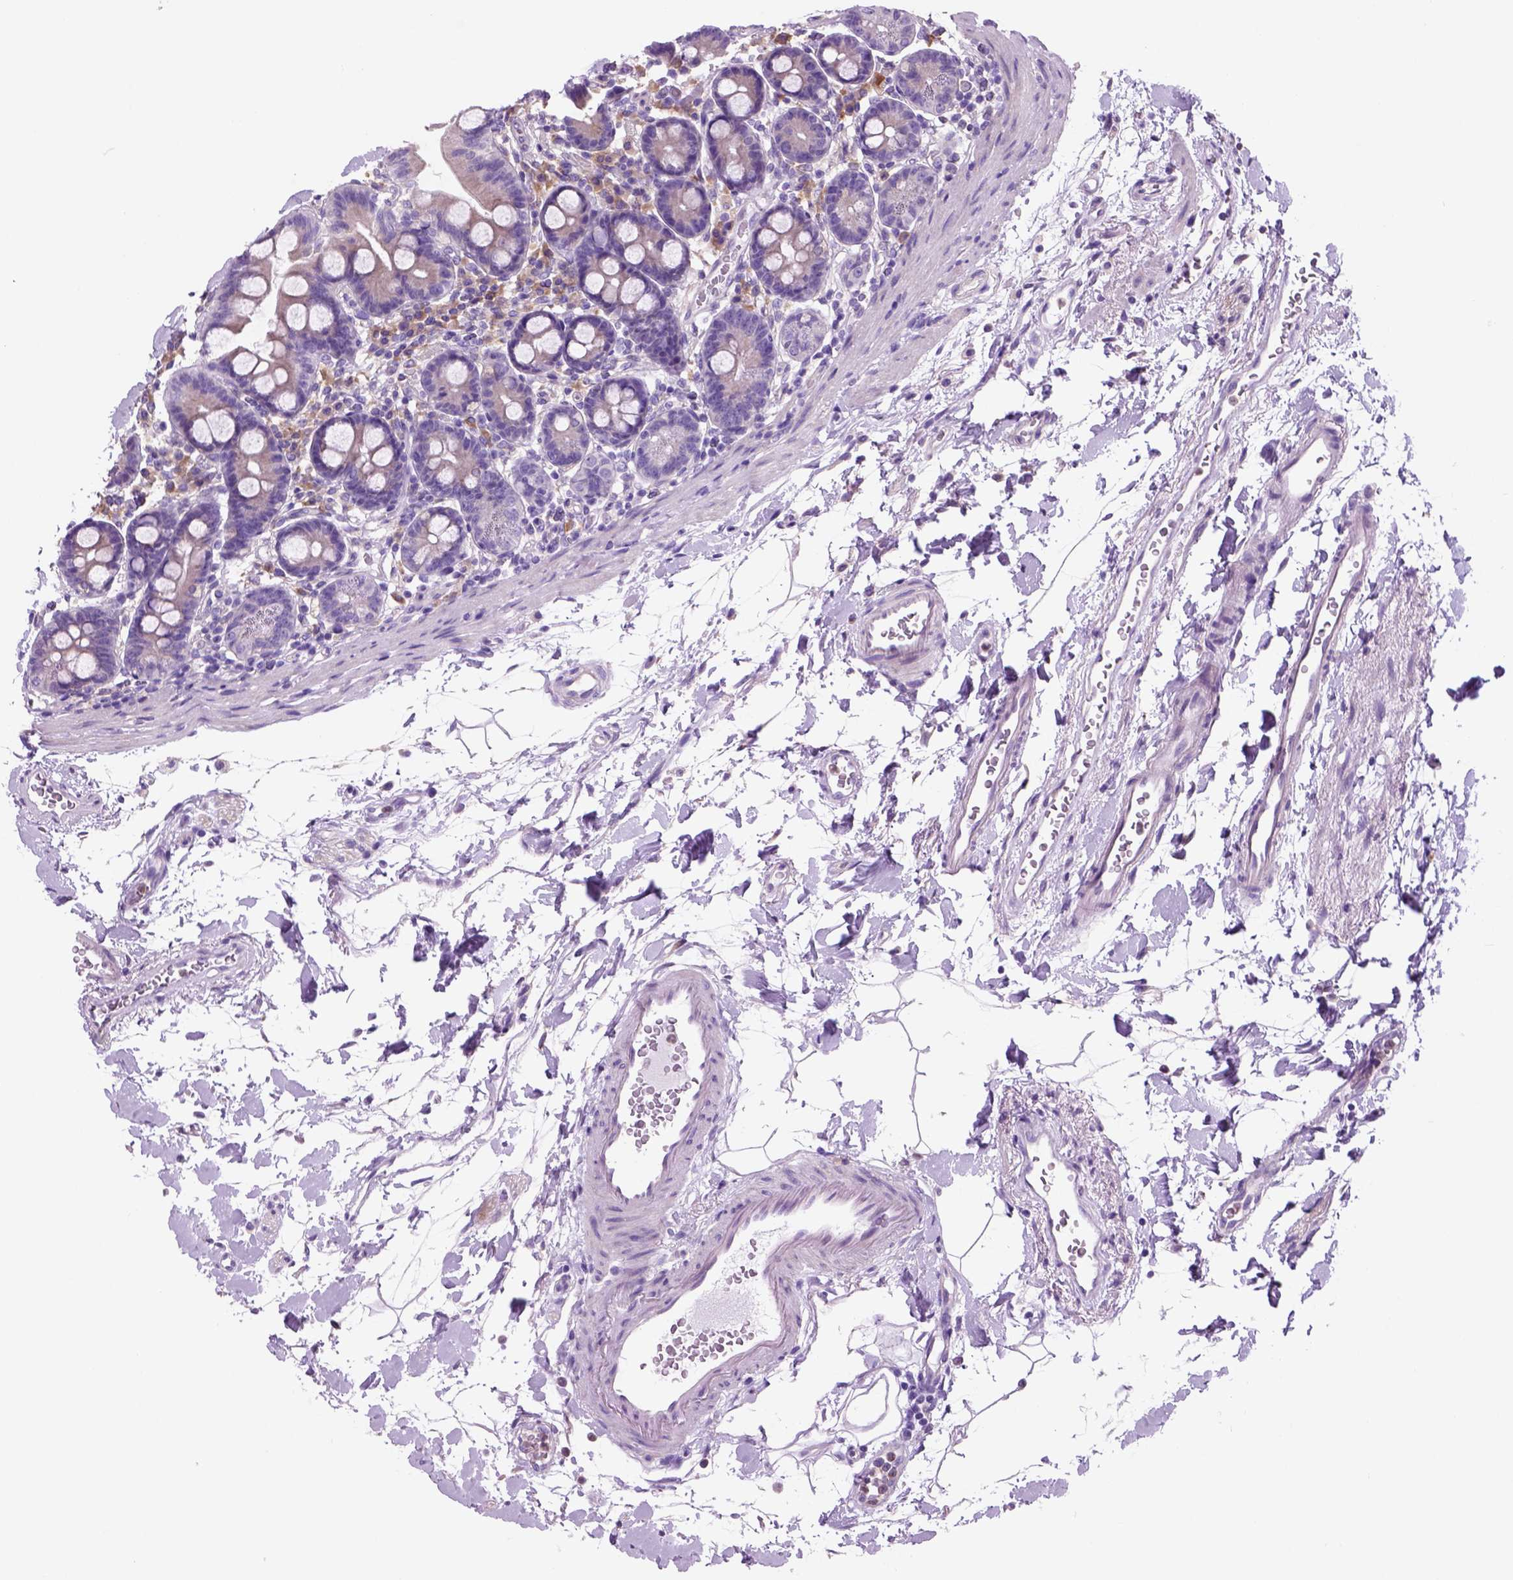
{"staining": {"intensity": "negative", "quantity": "none", "location": "none"}, "tissue": "duodenum", "cell_type": "Glandular cells", "image_type": "normal", "snomed": [{"axis": "morphology", "description": "Normal tissue, NOS"}, {"axis": "topography", "description": "Pancreas"}, {"axis": "topography", "description": "Duodenum"}], "caption": "IHC histopathology image of unremarkable human duodenum stained for a protein (brown), which displays no expression in glandular cells.", "gene": "PIAS3", "patient": {"sex": "male", "age": 59}}